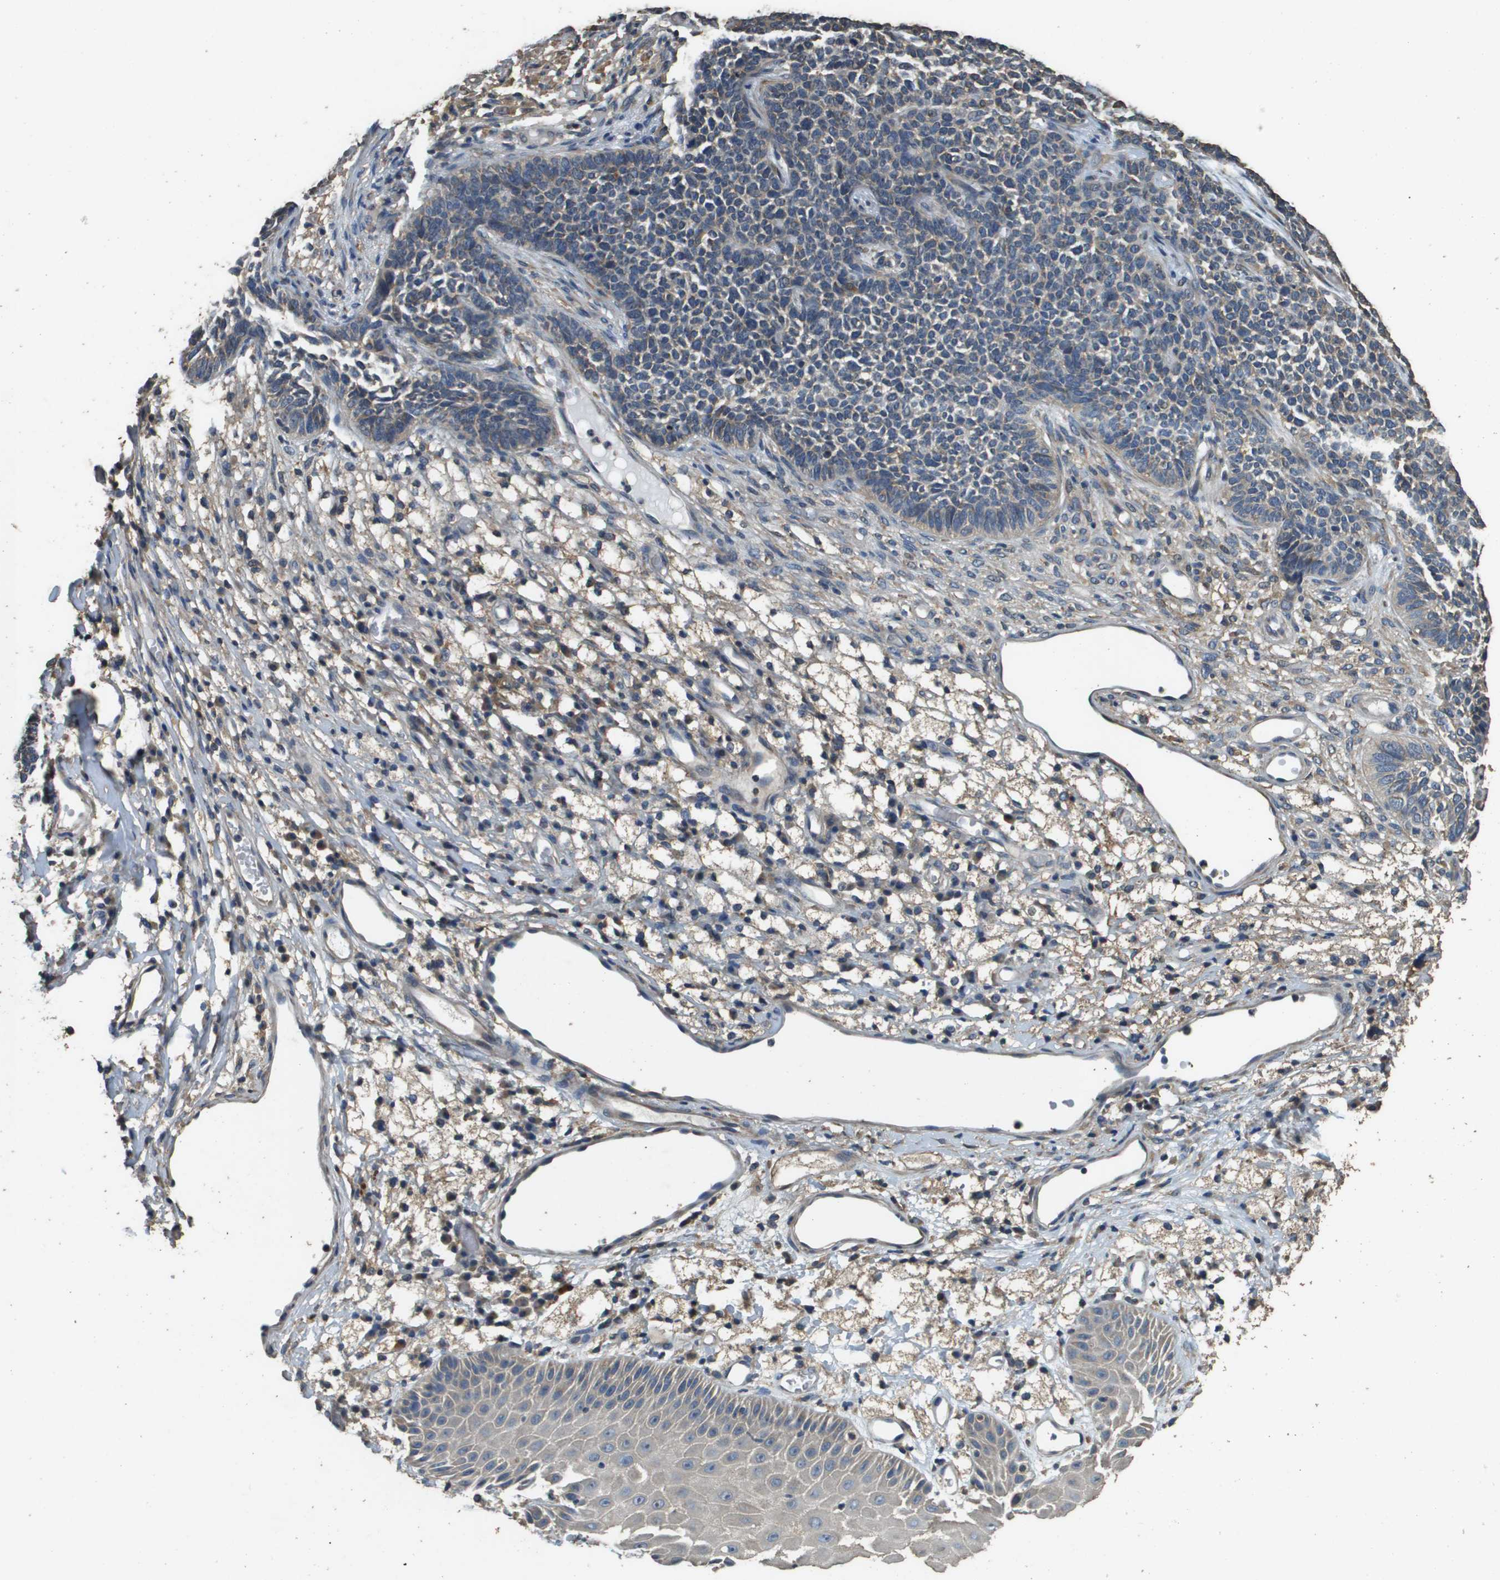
{"staining": {"intensity": "negative", "quantity": "none", "location": "none"}, "tissue": "skin cancer", "cell_type": "Tumor cells", "image_type": "cancer", "snomed": [{"axis": "morphology", "description": "Basal cell carcinoma"}, {"axis": "topography", "description": "Skin"}], "caption": "The micrograph shows no staining of tumor cells in skin basal cell carcinoma.", "gene": "RAB6B", "patient": {"sex": "female", "age": 84}}